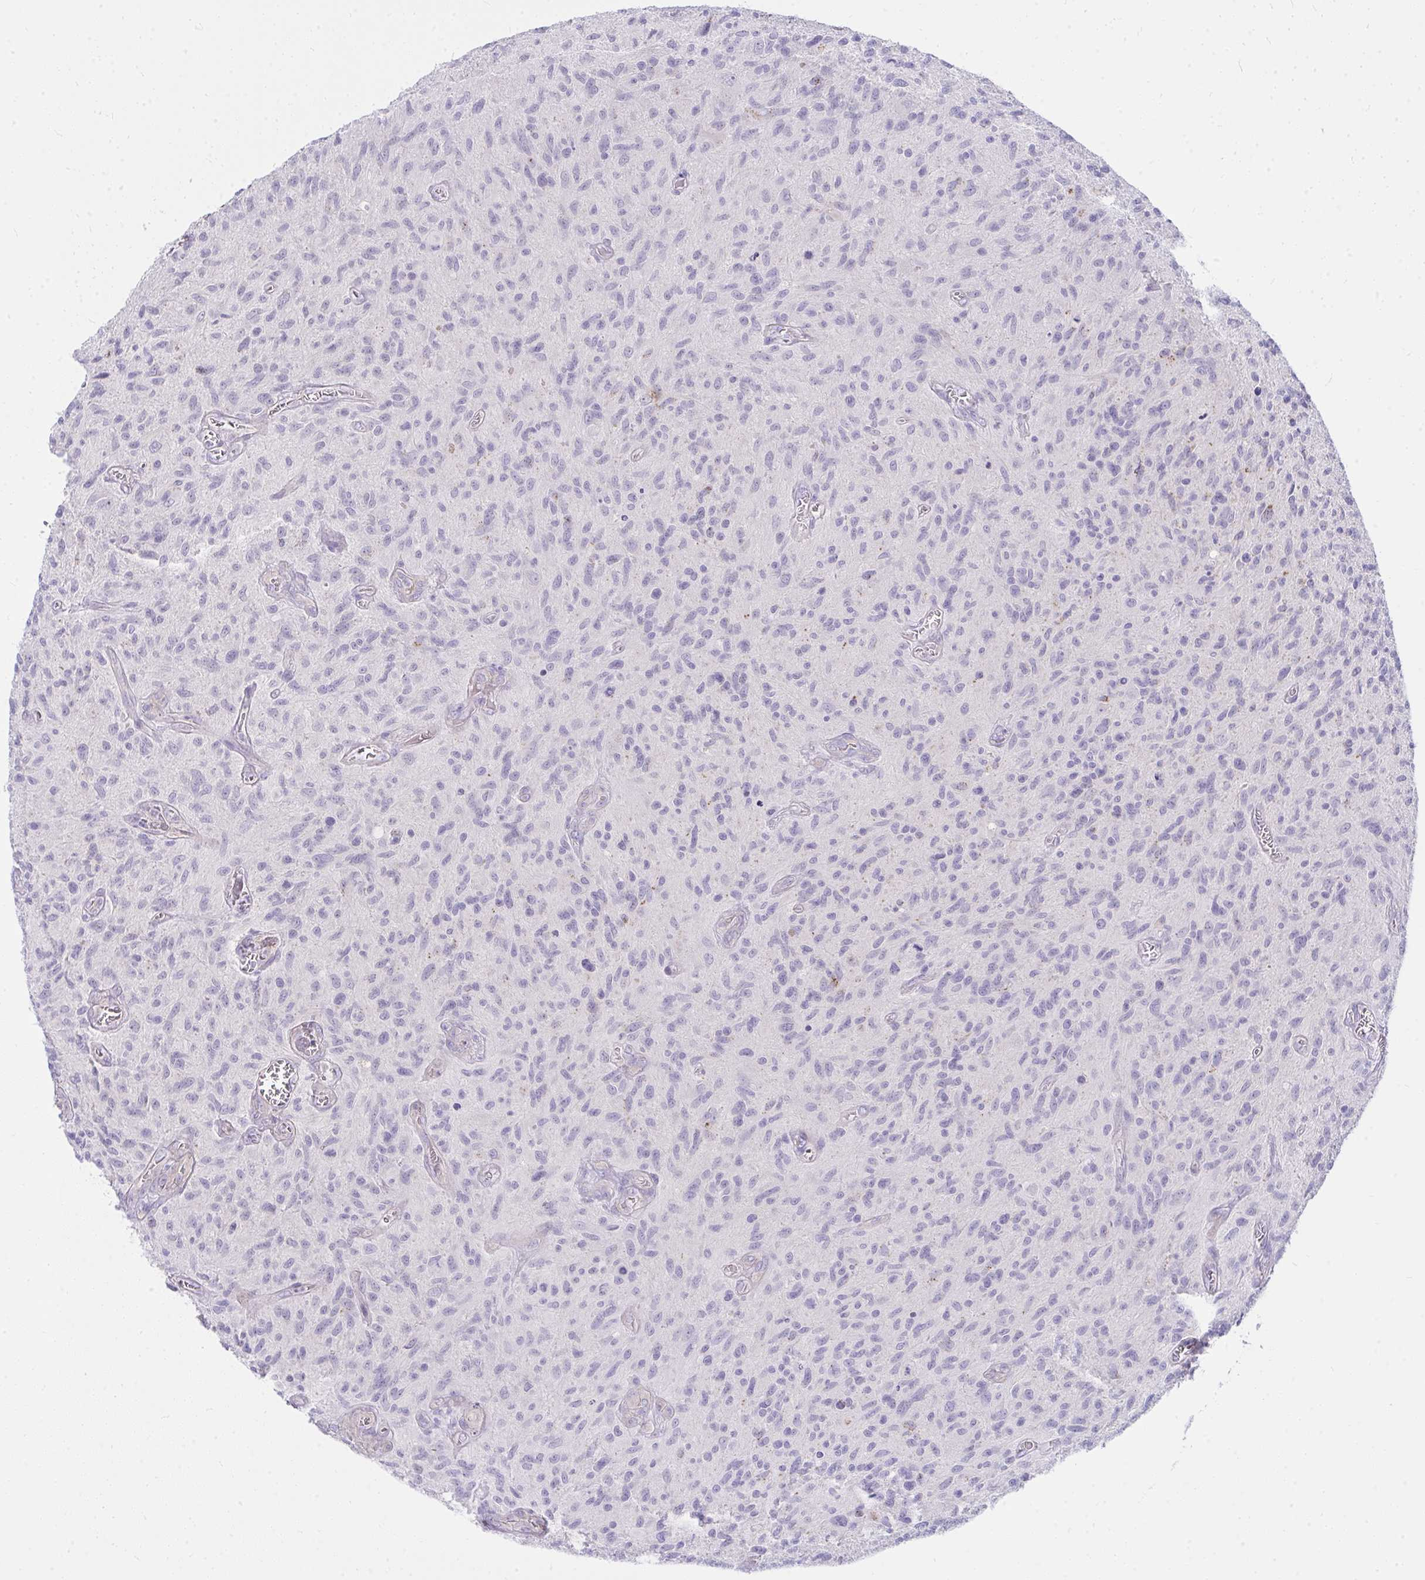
{"staining": {"intensity": "negative", "quantity": "none", "location": "none"}, "tissue": "glioma", "cell_type": "Tumor cells", "image_type": "cancer", "snomed": [{"axis": "morphology", "description": "Glioma, malignant, High grade"}, {"axis": "topography", "description": "Brain"}], "caption": "Immunohistochemistry (IHC) photomicrograph of glioma stained for a protein (brown), which reveals no staining in tumor cells.", "gene": "LRRC36", "patient": {"sex": "male", "age": 75}}